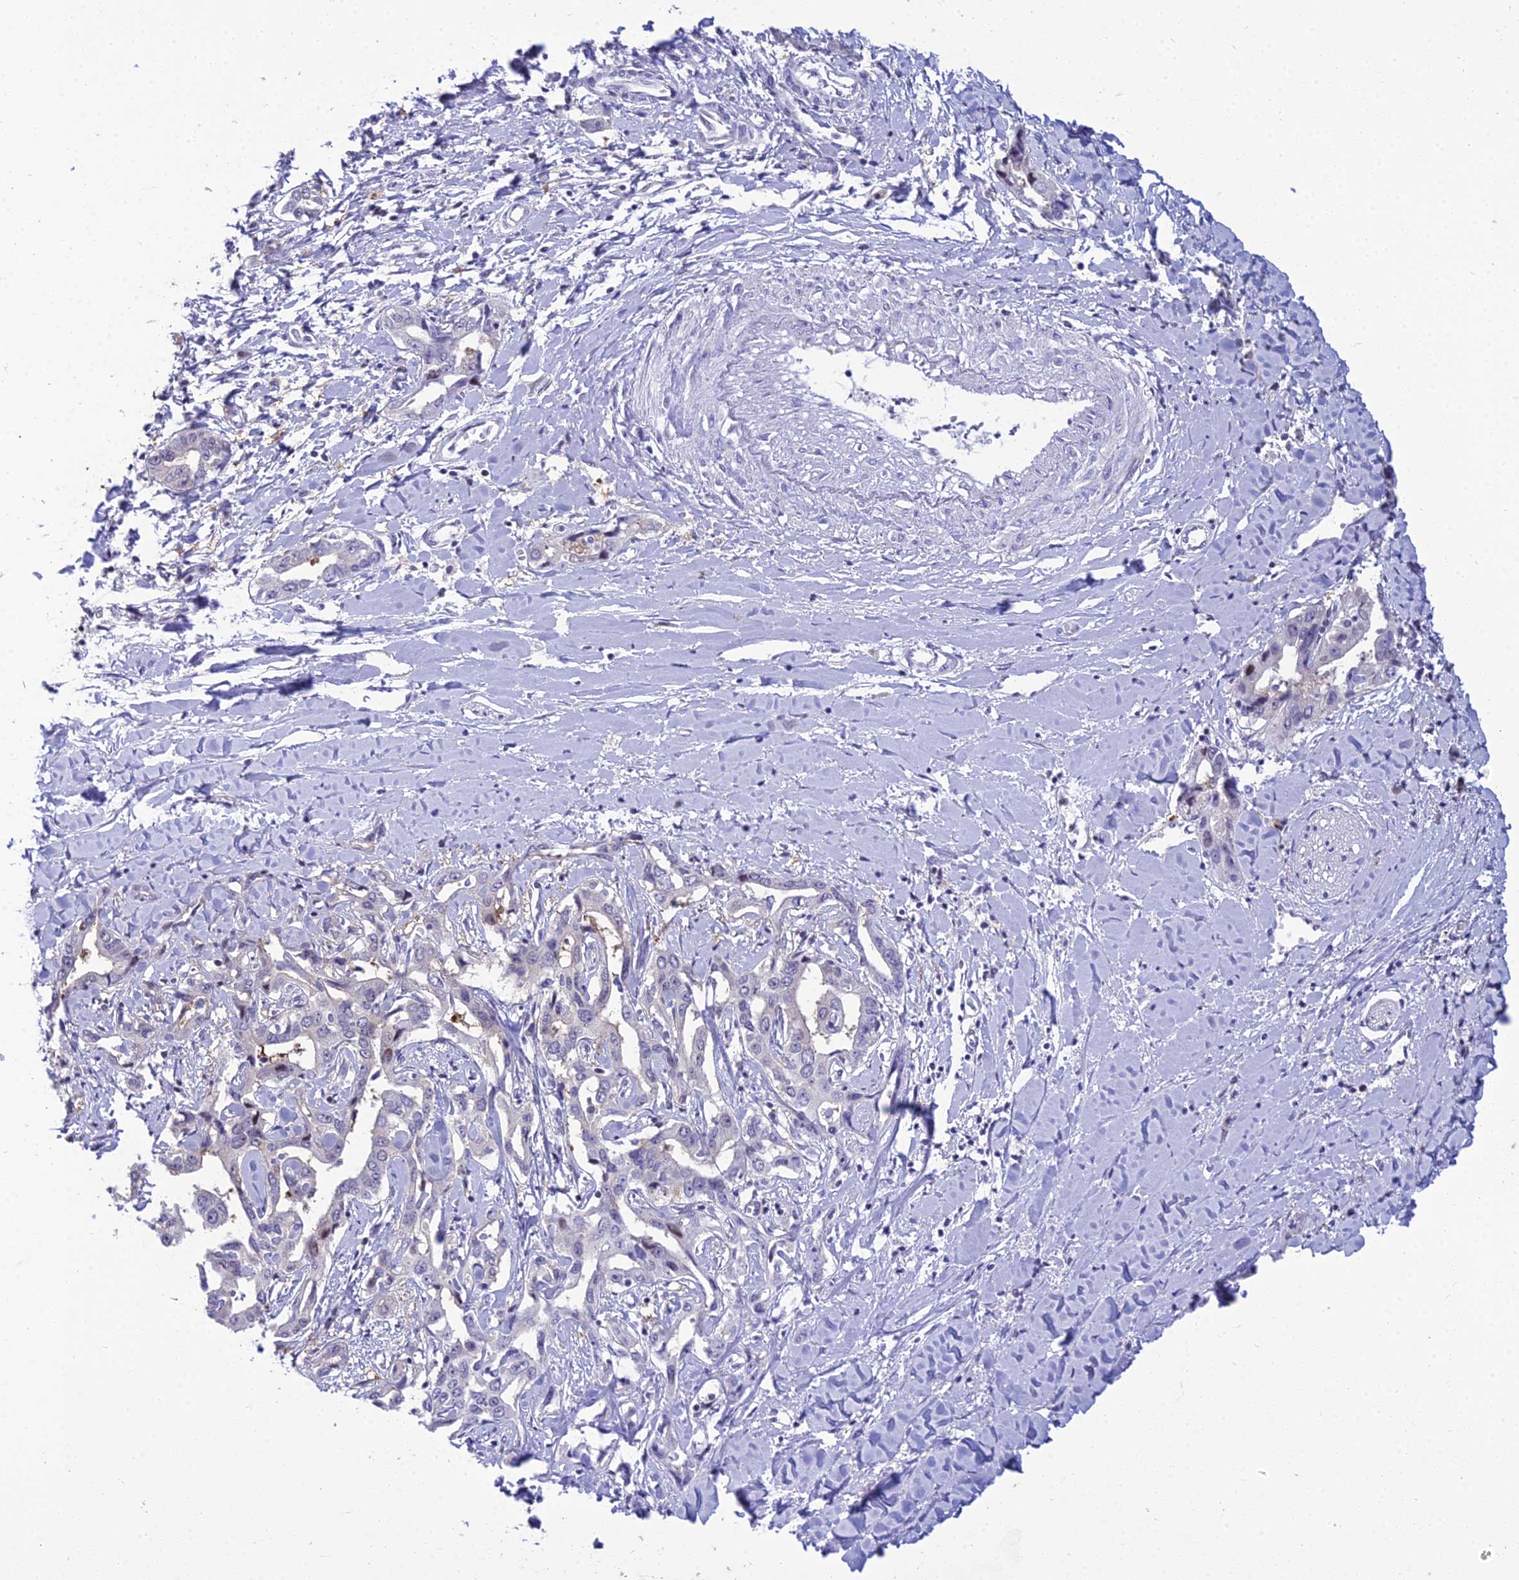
{"staining": {"intensity": "negative", "quantity": "none", "location": "none"}, "tissue": "liver cancer", "cell_type": "Tumor cells", "image_type": "cancer", "snomed": [{"axis": "morphology", "description": "Cholangiocarcinoma"}, {"axis": "topography", "description": "Liver"}], "caption": "Immunohistochemical staining of liver cancer (cholangiocarcinoma) reveals no significant positivity in tumor cells.", "gene": "ZMIZ1", "patient": {"sex": "male", "age": 59}}